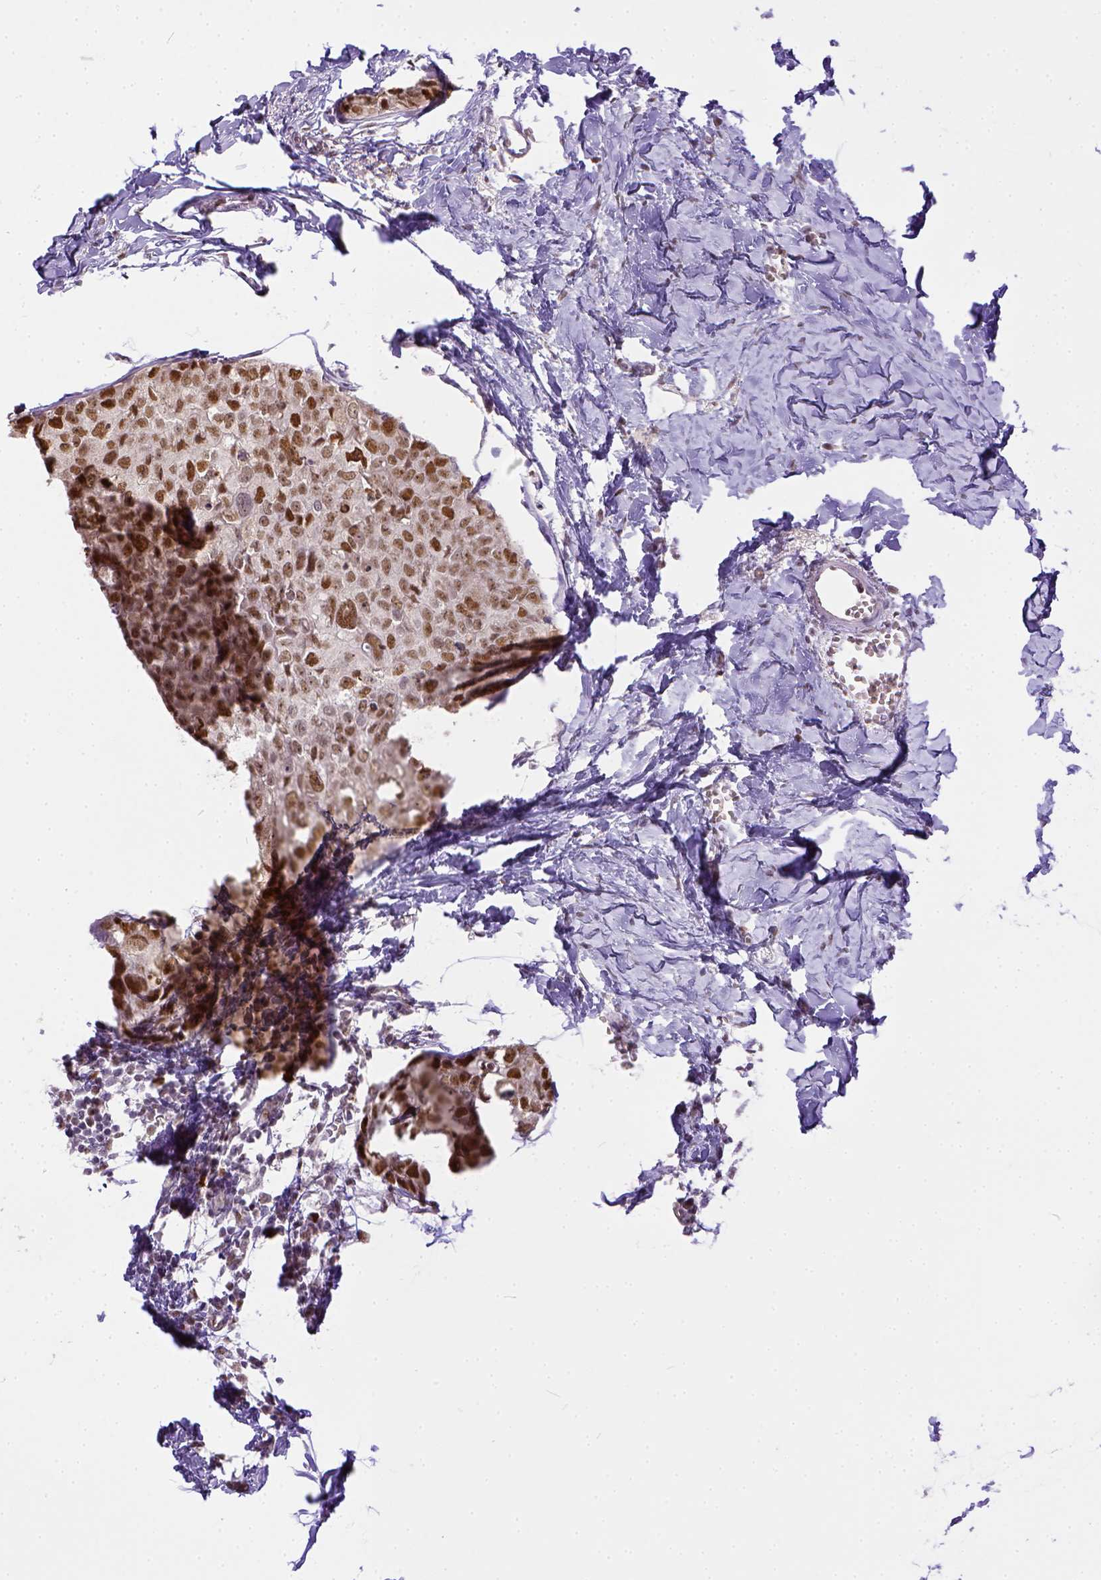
{"staining": {"intensity": "moderate", "quantity": ">75%", "location": "nuclear"}, "tissue": "breast cancer", "cell_type": "Tumor cells", "image_type": "cancer", "snomed": [{"axis": "morphology", "description": "Duct carcinoma"}, {"axis": "topography", "description": "Breast"}], "caption": "Protein staining of breast cancer tissue demonstrates moderate nuclear expression in approximately >75% of tumor cells.", "gene": "ERCC1", "patient": {"sex": "female", "age": 38}}